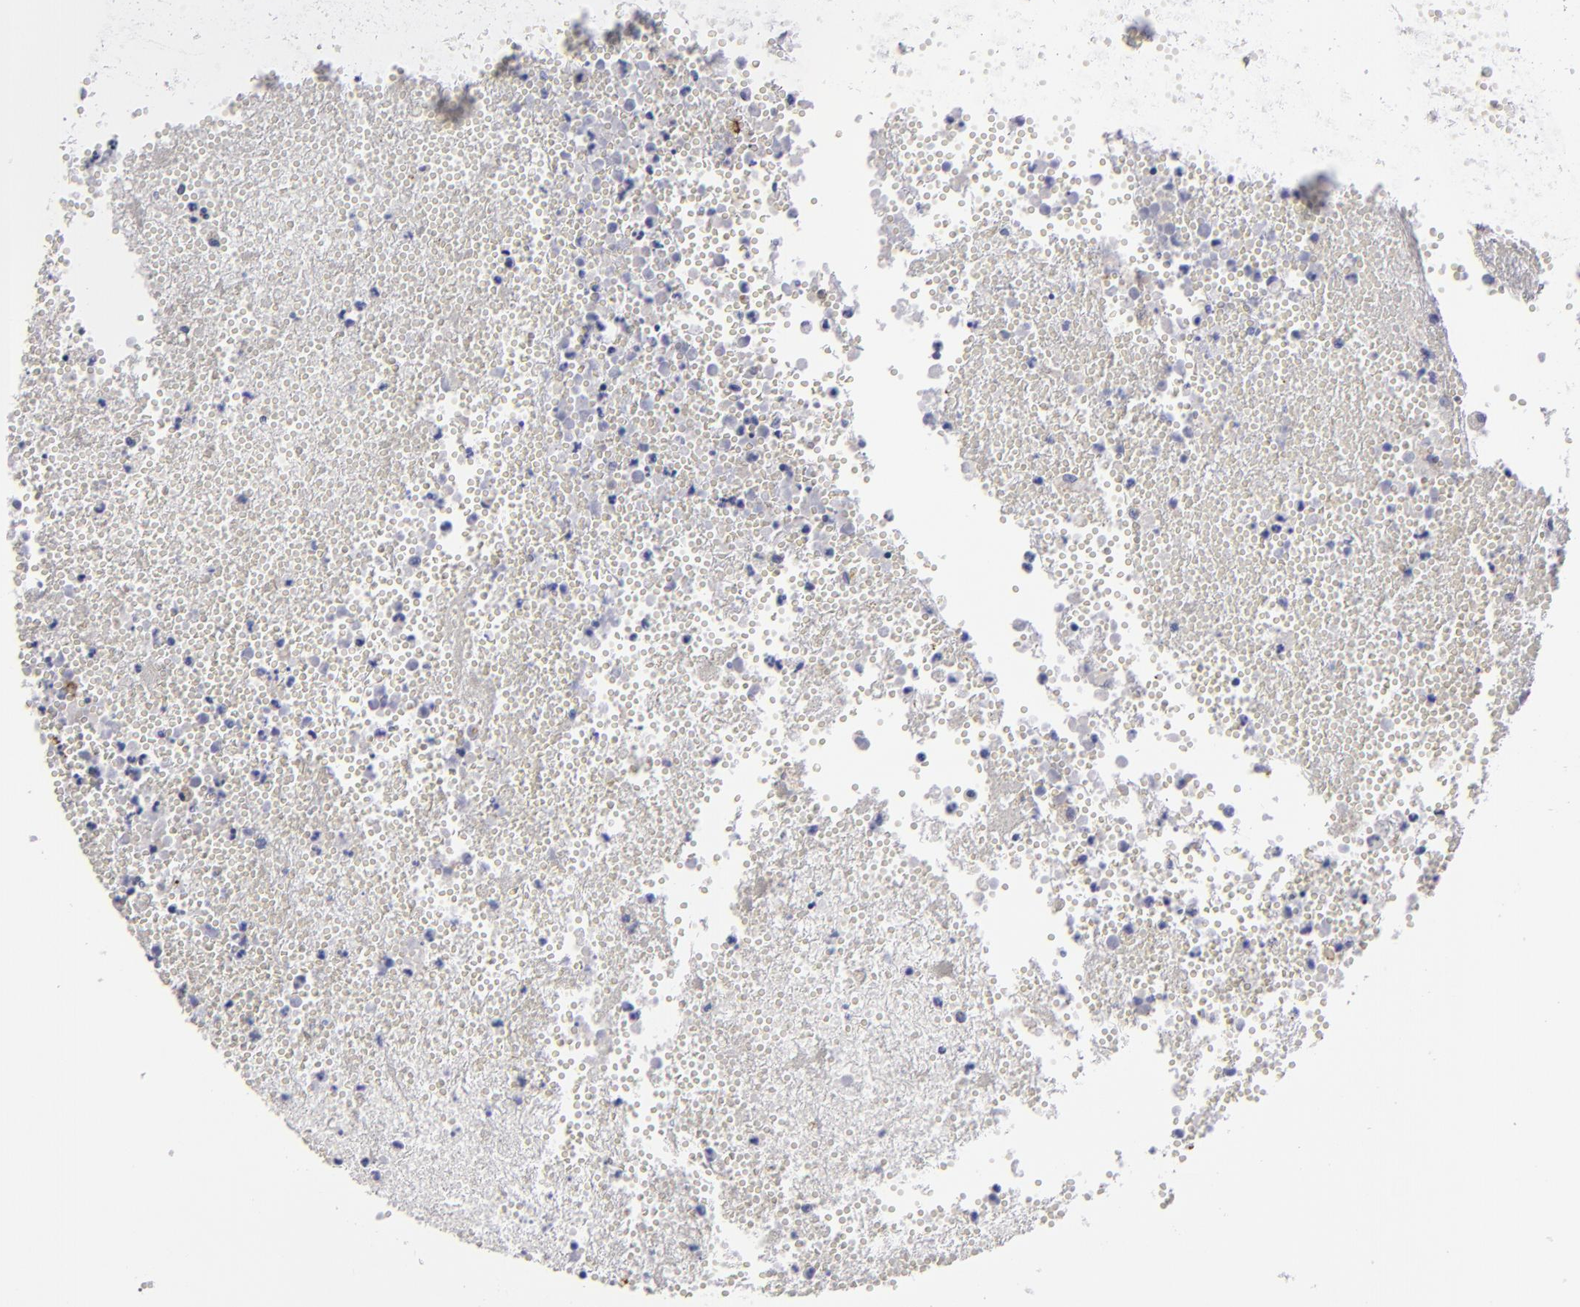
{"staining": {"intensity": "negative", "quantity": "none", "location": "none"}, "tissue": "glioma", "cell_type": "Tumor cells", "image_type": "cancer", "snomed": [{"axis": "morphology", "description": "Glioma, malignant, High grade"}, {"axis": "topography", "description": "Brain"}], "caption": "Image shows no protein staining in tumor cells of malignant glioma (high-grade) tissue. The staining is performed using DAB (3,3'-diaminobenzidine) brown chromogen with nuclei counter-stained in using hematoxylin.", "gene": "ALCAM", "patient": {"sex": "male", "age": 66}}